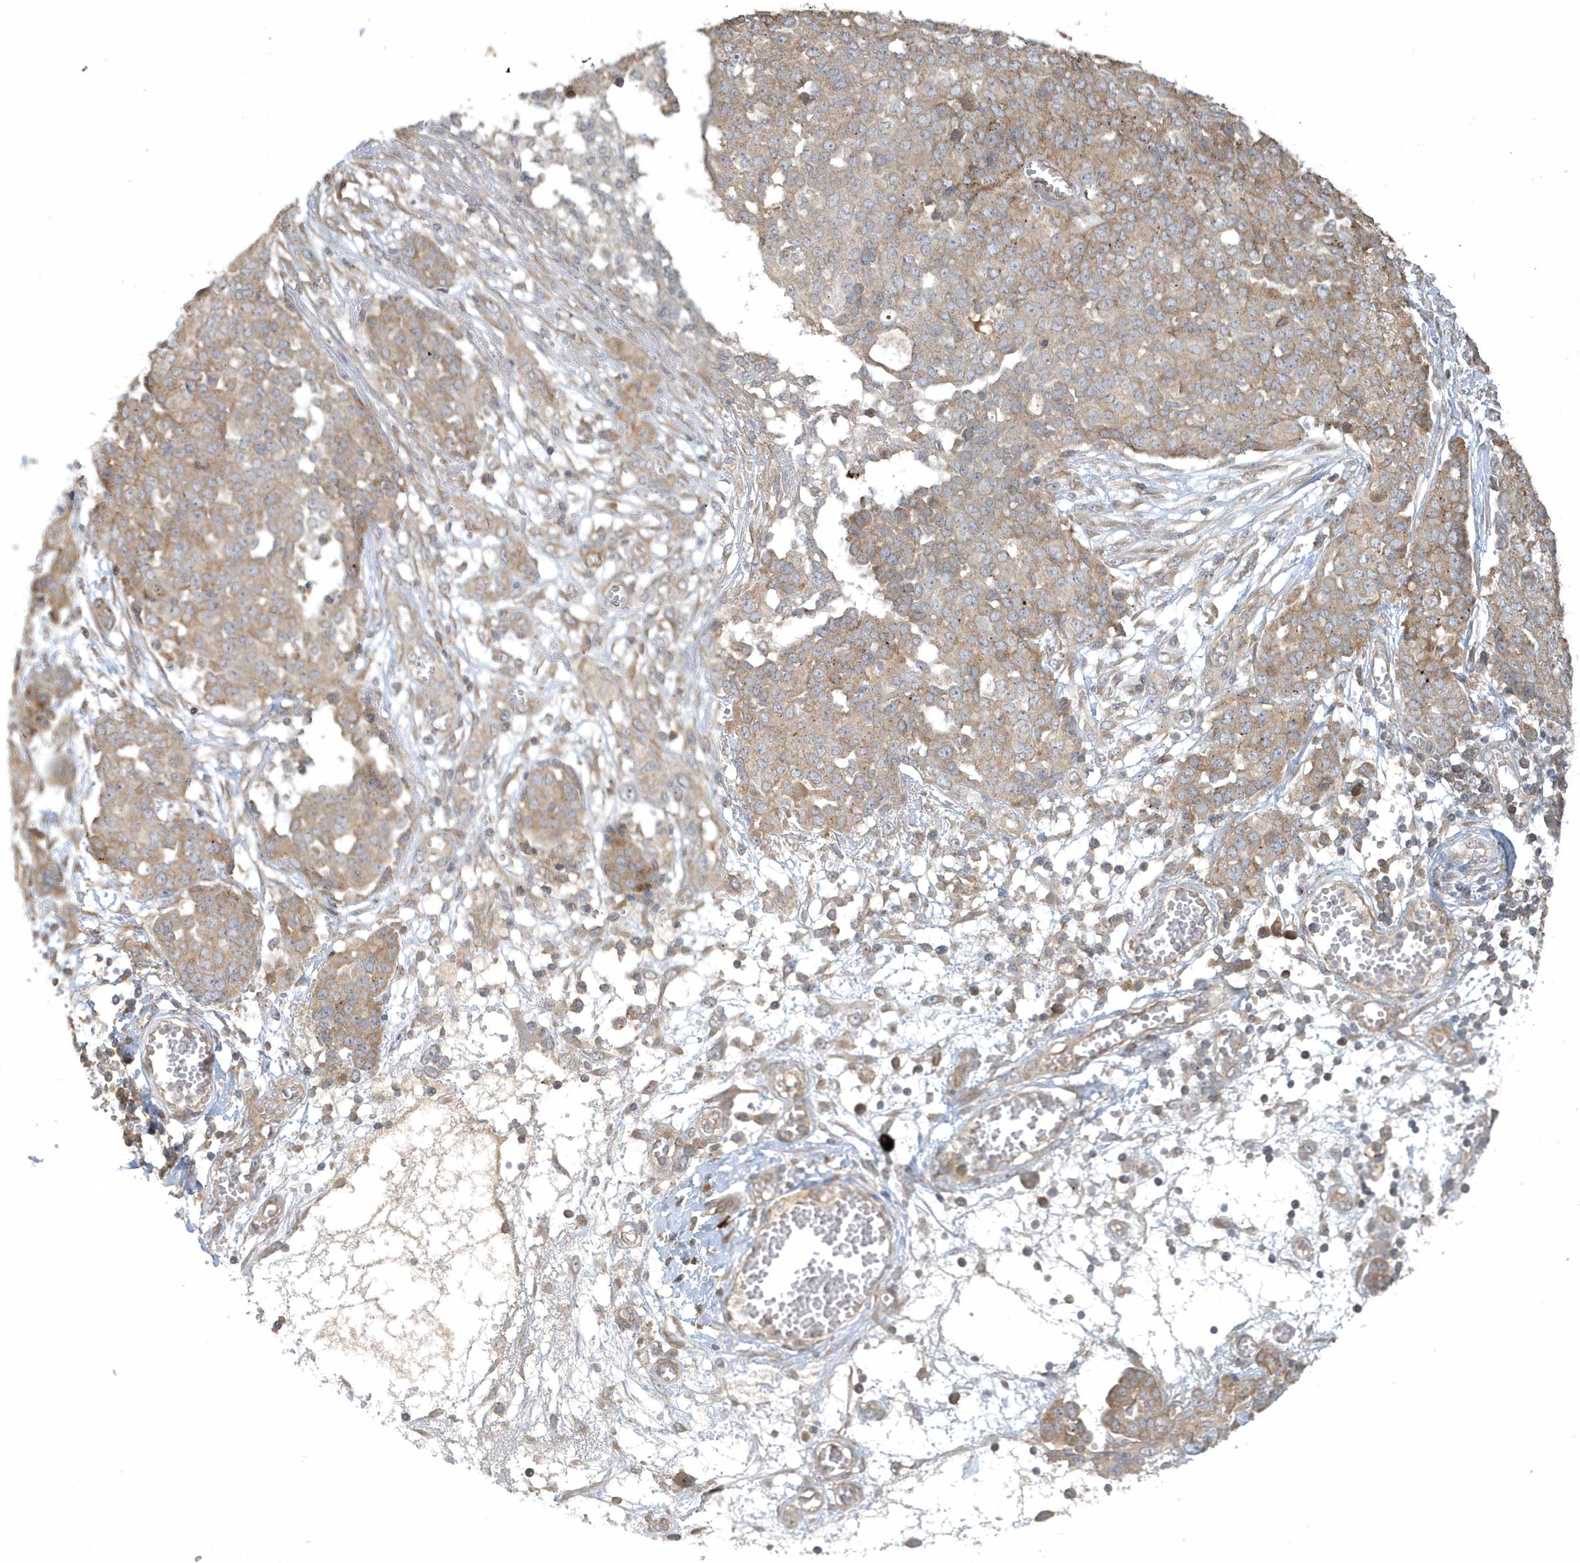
{"staining": {"intensity": "moderate", "quantity": ">75%", "location": "cytoplasmic/membranous"}, "tissue": "ovarian cancer", "cell_type": "Tumor cells", "image_type": "cancer", "snomed": [{"axis": "morphology", "description": "Cystadenocarcinoma, serous, NOS"}, {"axis": "topography", "description": "Soft tissue"}, {"axis": "topography", "description": "Ovary"}], "caption": "Brown immunohistochemical staining in human serous cystadenocarcinoma (ovarian) shows moderate cytoplasmic/membranous expression in approximately >75% of tumor cells.", "gene": "STIM2", "patient": {"sex": "female", "age": 57}}